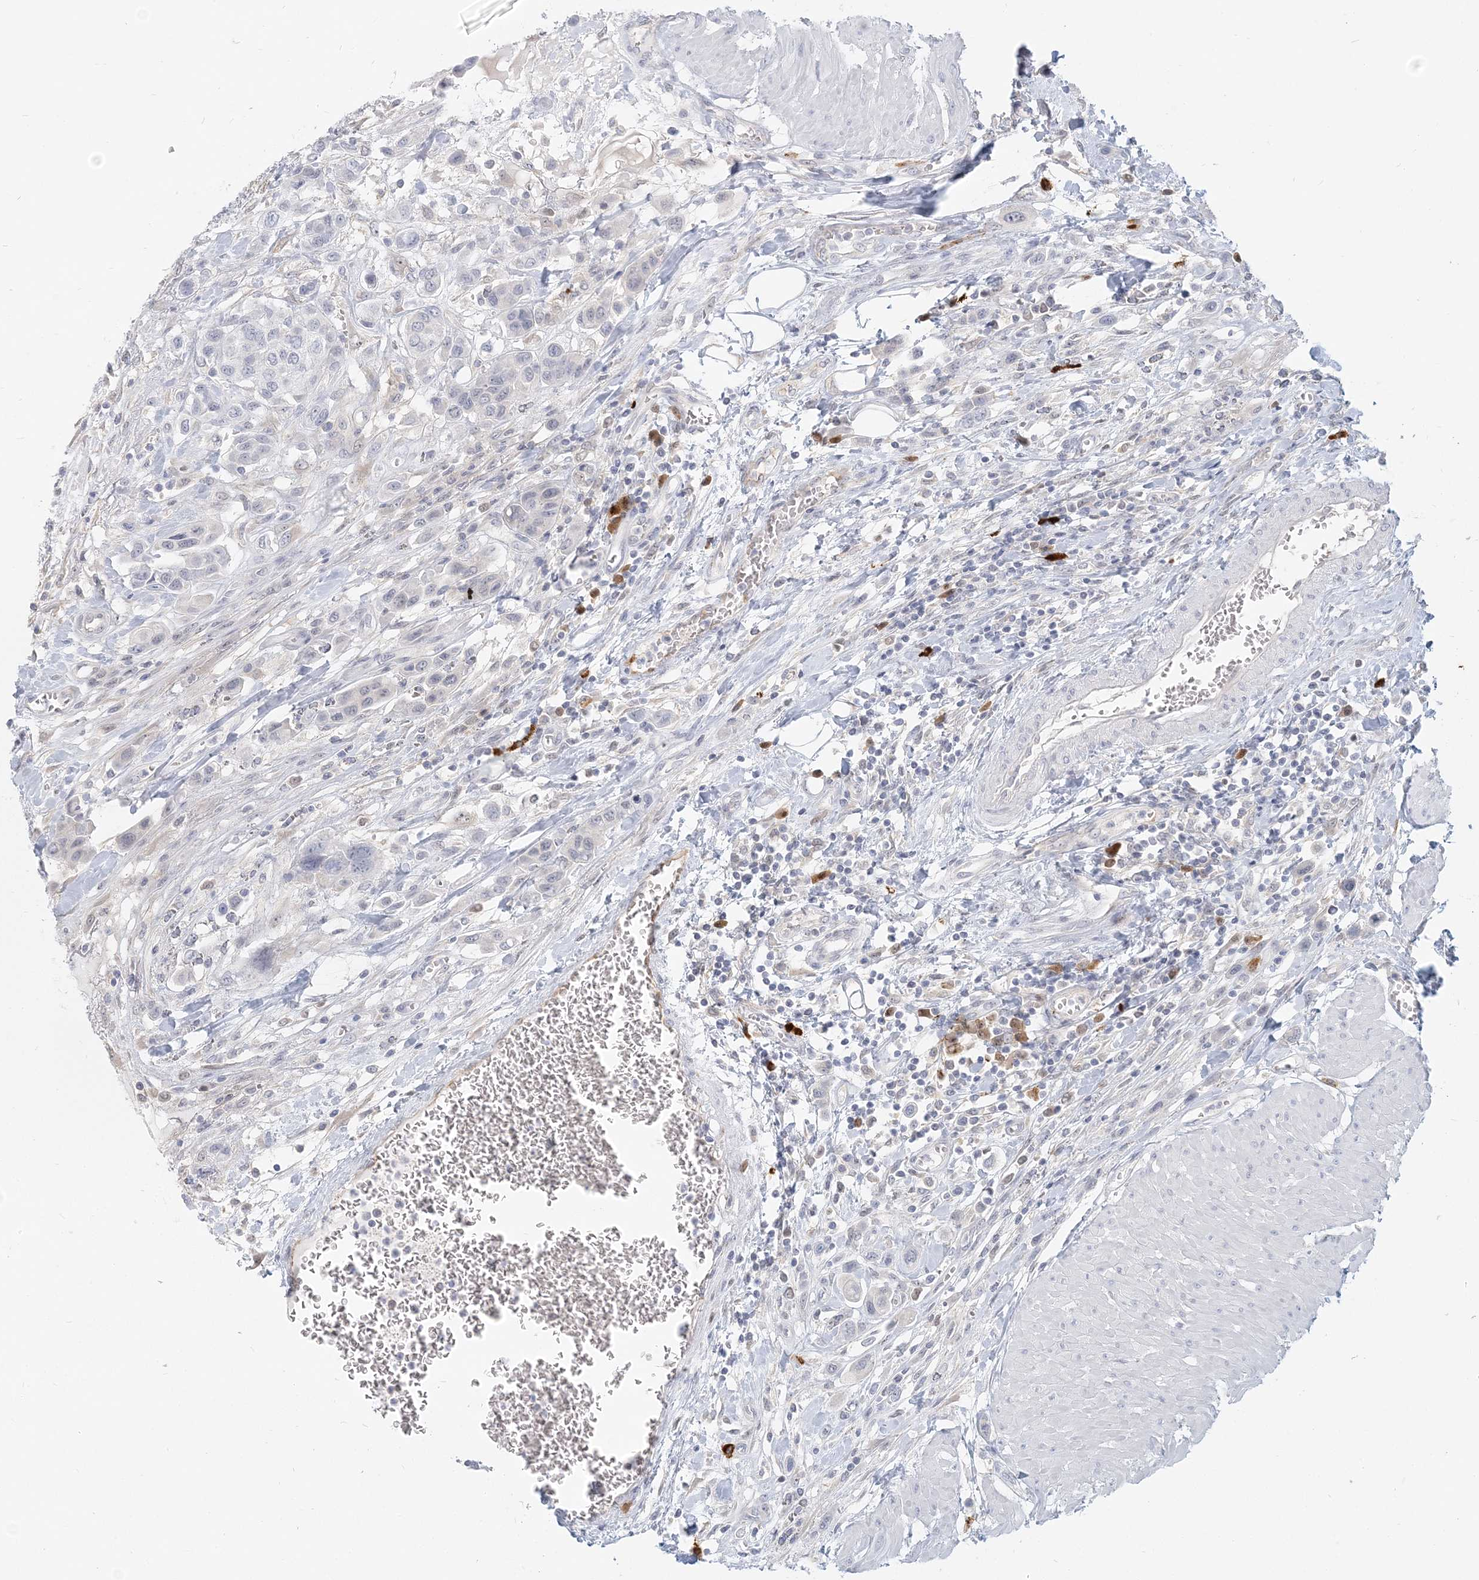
{"staining": {"intensity": "negative", "quantity": "none", "location": "none"}, "tissue": "urothelial cancer", "cell_type": "Tumor cells", "image_type": "cancer", "snomed": [{"axis": "morphology", "description": "Urothelial carcinoma, High grade"}, {"axis": "topography", "description": "Urinary bladder"}], "caption": "Tumor cells are negative for protein expression in human high-grade urothelial carcinoma.", "gene": "GMPPA", "patient": {"sex": "male", "age": 50}}